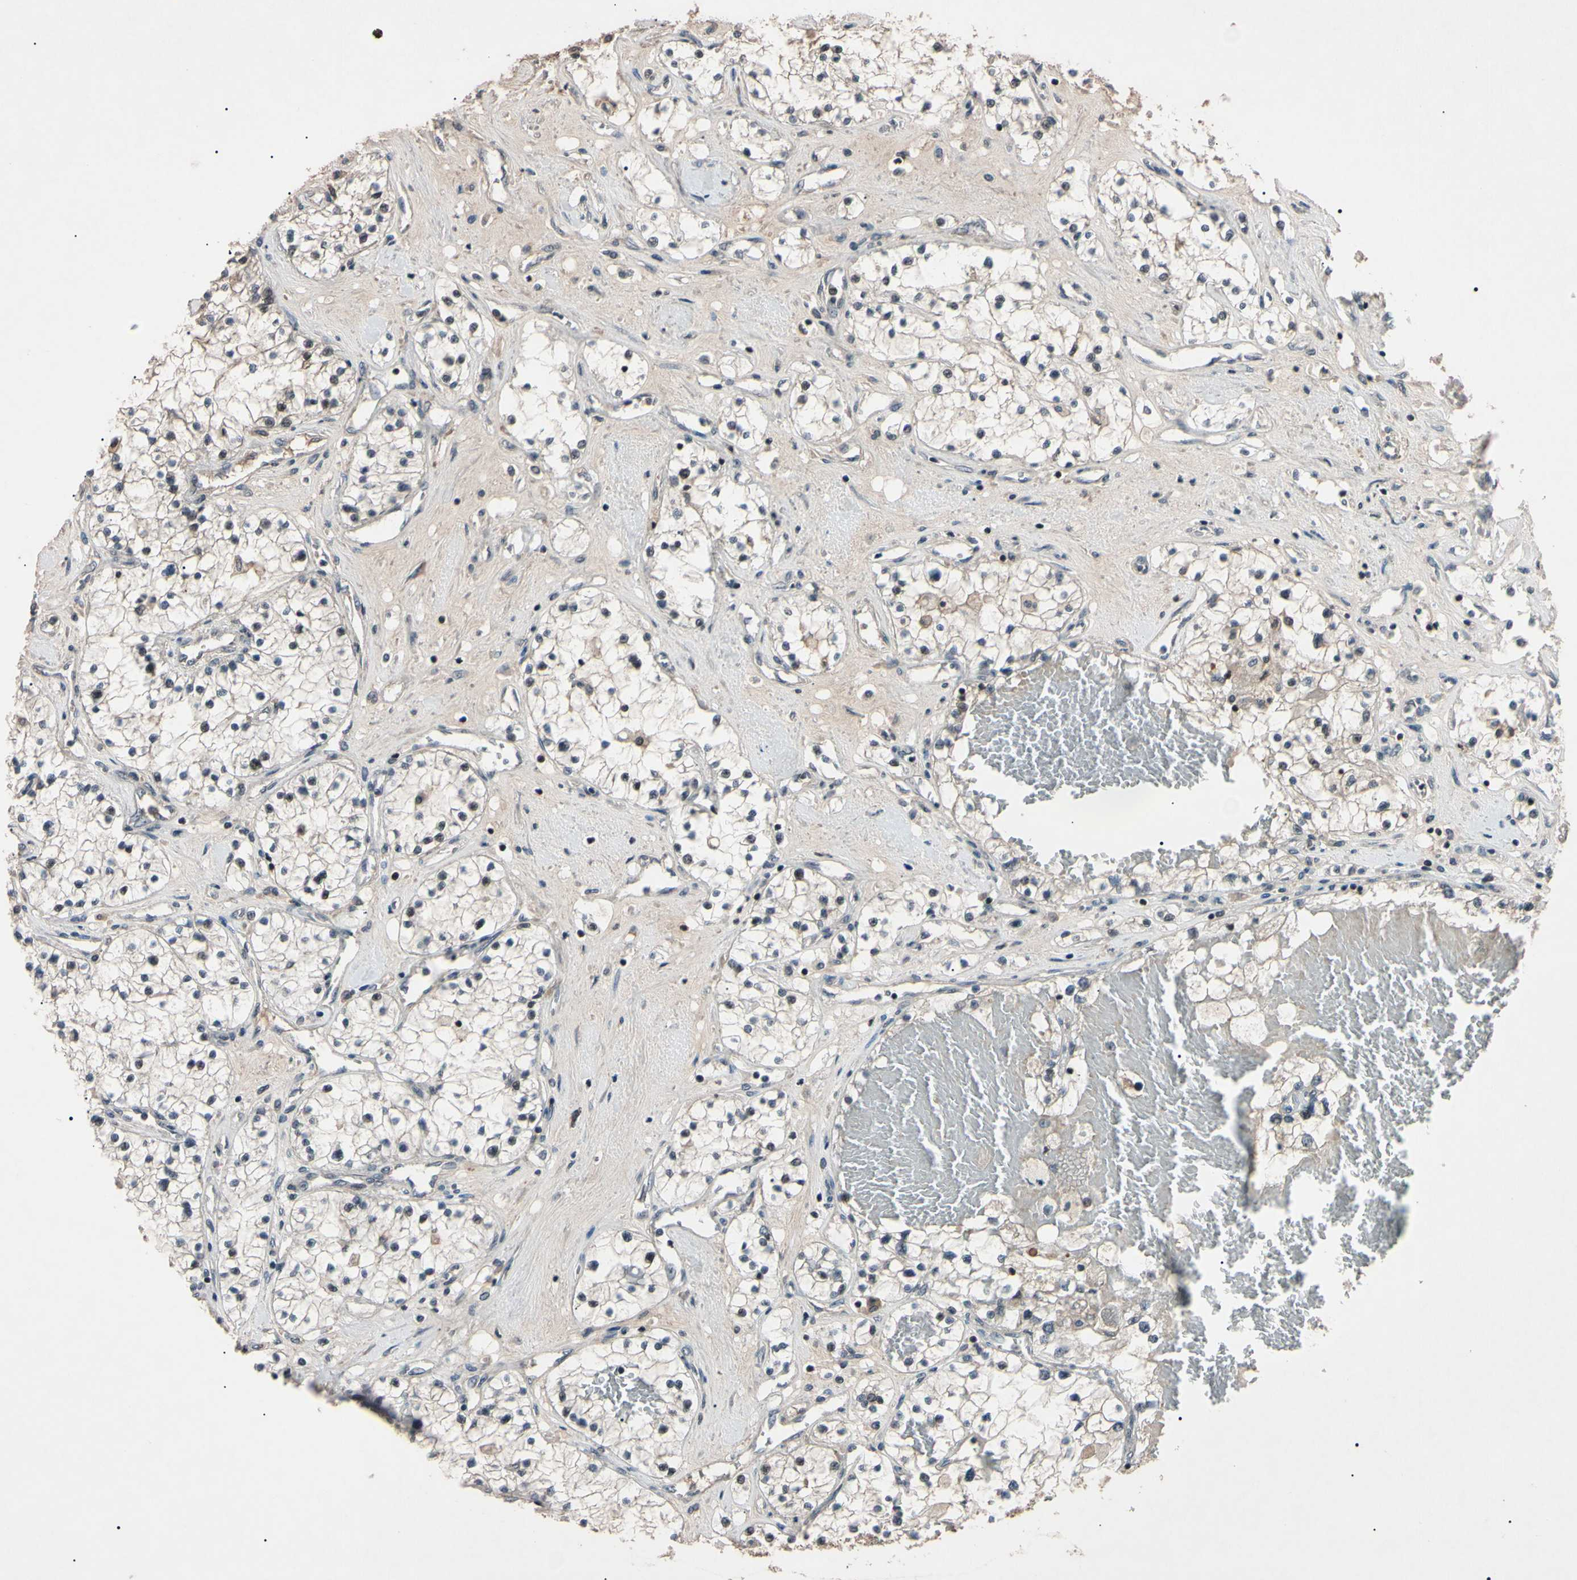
{"staining": {"intensity": "negative", "quantity": "none", "location": "none"}, "tissue": "renal cancer", "cell_type": "Tumor cells", "image_type": "cancer", "snomed": [{"axis": "morphology", "description": "Adenocarcinoma, NOS"}, {"axis": "topography", "description": "Kidney"}], "caption": "Renal adenocarcinoma was stained to show a protein in brown. There is no significant positivity in tumor cells. (DAB immunohistochemistry (IHC) with hematoxylin counter stain).", "gene": "YY1", "patient": {"sex": "male", "age": 68}}